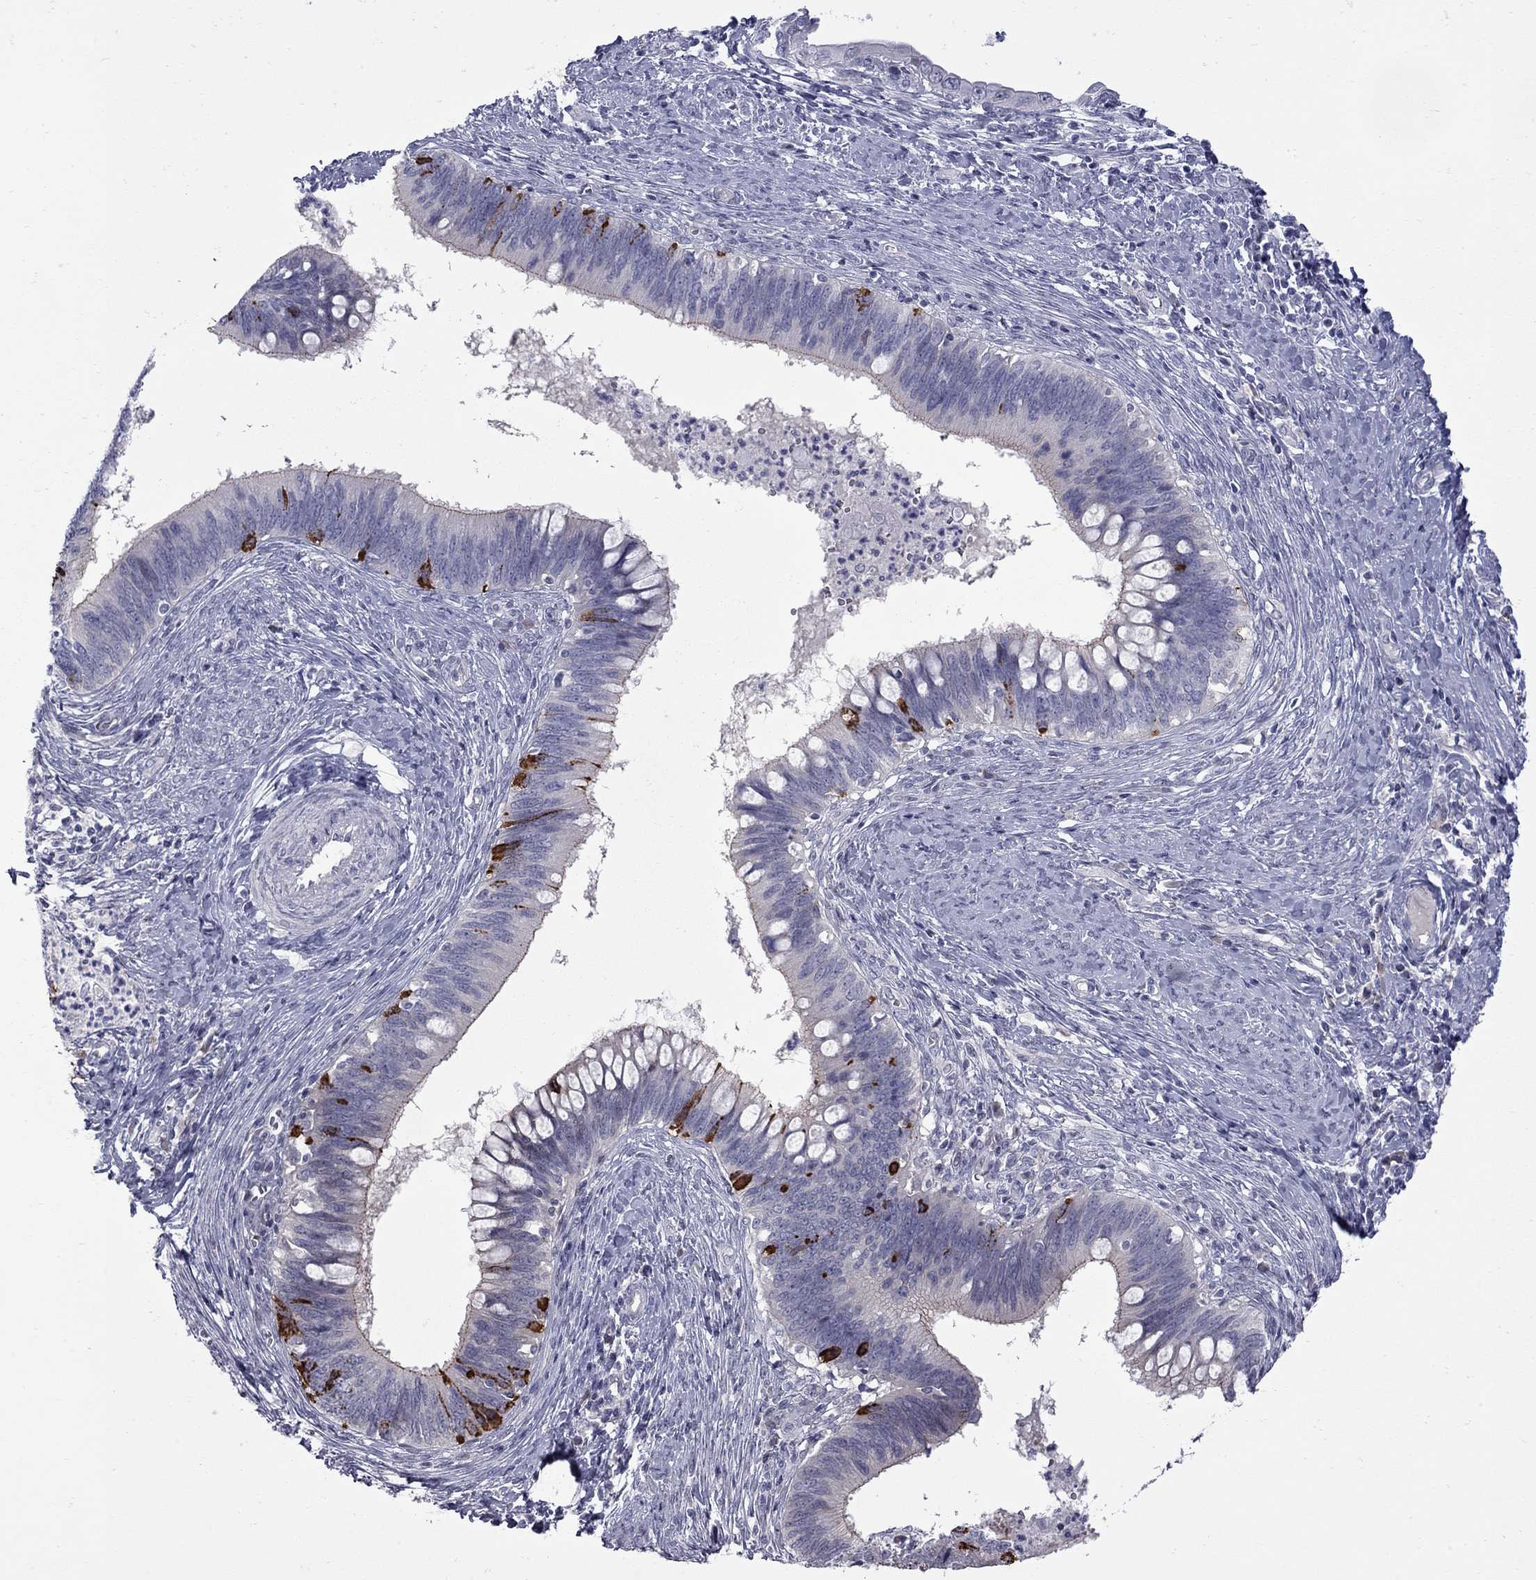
{"staining": {"intensity": "moderate", "quantity": "<25%", "location": "cytoplasmic/membranous"}, "tissue": "cervical cancer", "cell_type": "Tumor cells", "image_type": "cancer", "snomed": [{"axis": "morphology", "description": "Adenocarcinoma, NOS"}, {"axis": "topography", "description": "Cervix"}], "caption": "High-power microscopy captured an IHC micrograph of cervical adenocarcinoma, revealing moderate cytoplasmic/membranous positivity in about <25% of tumor cells. The staining was performed using DAB, with brown indicating positive protein expression. Nuclei are stained blue with hematoxylin.", "gene": "NRARP", "patient": {"sex": "female", "age": 42}}